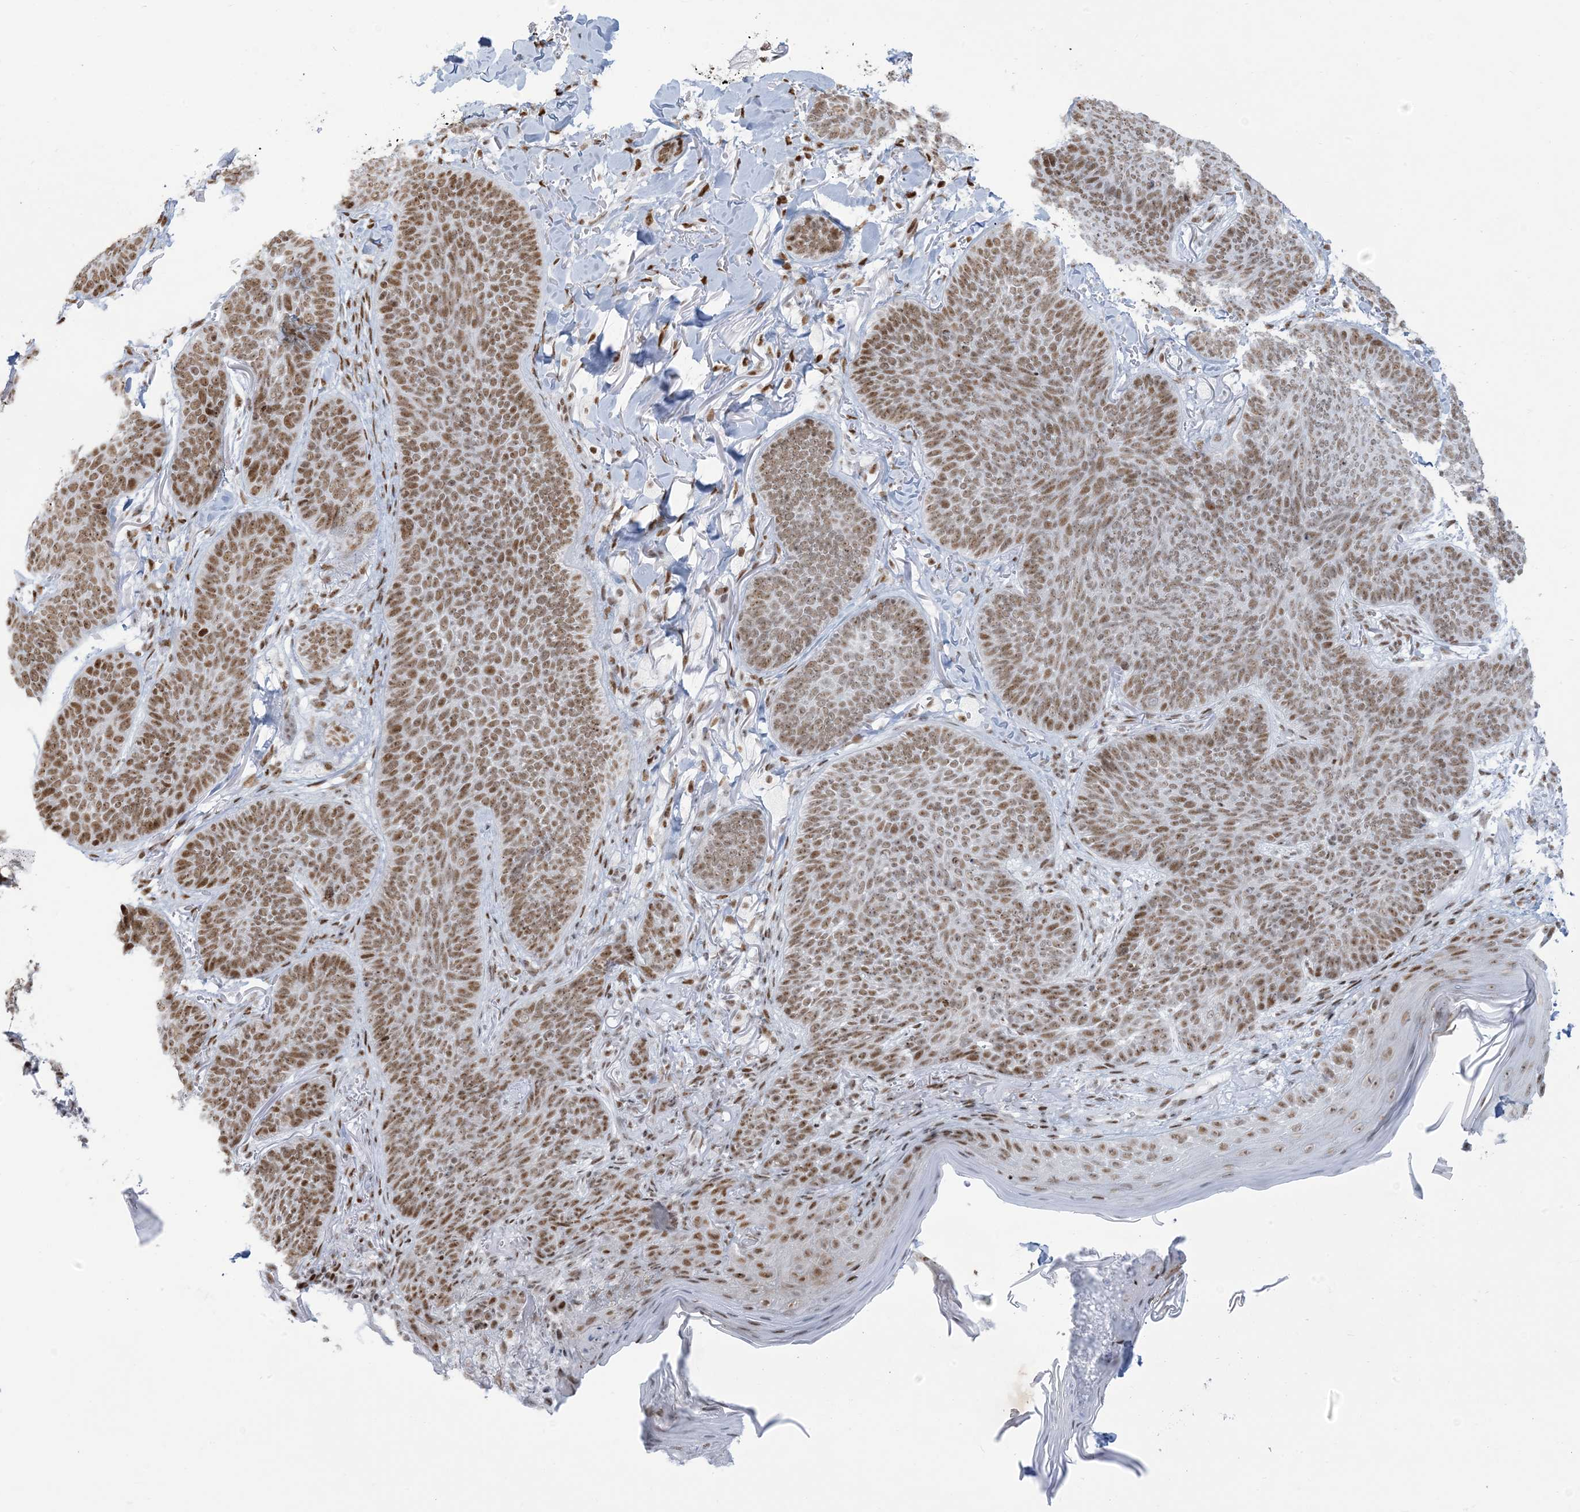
{"staining": {"intensity": "moderate", "quantity": ">75%", "location": "nuclear"}, "tissue": "skin cancer", "cell_type": "Tumor cells", "image_type": "cancer", "snomed": [{"axis": "morphology", "description": "Basal cell carcinoma"}, {"axis": "topography", "description": "Skin"}], "caption": "Skin cancer (basal cell carcinoma) stained with DAB immunohistochemistry exhibits medium levels of moderate nuclear staining in approximately >75% of tumor cells.", "gene": "STAG1", "patient": {"sex": "male", "age": 85}}